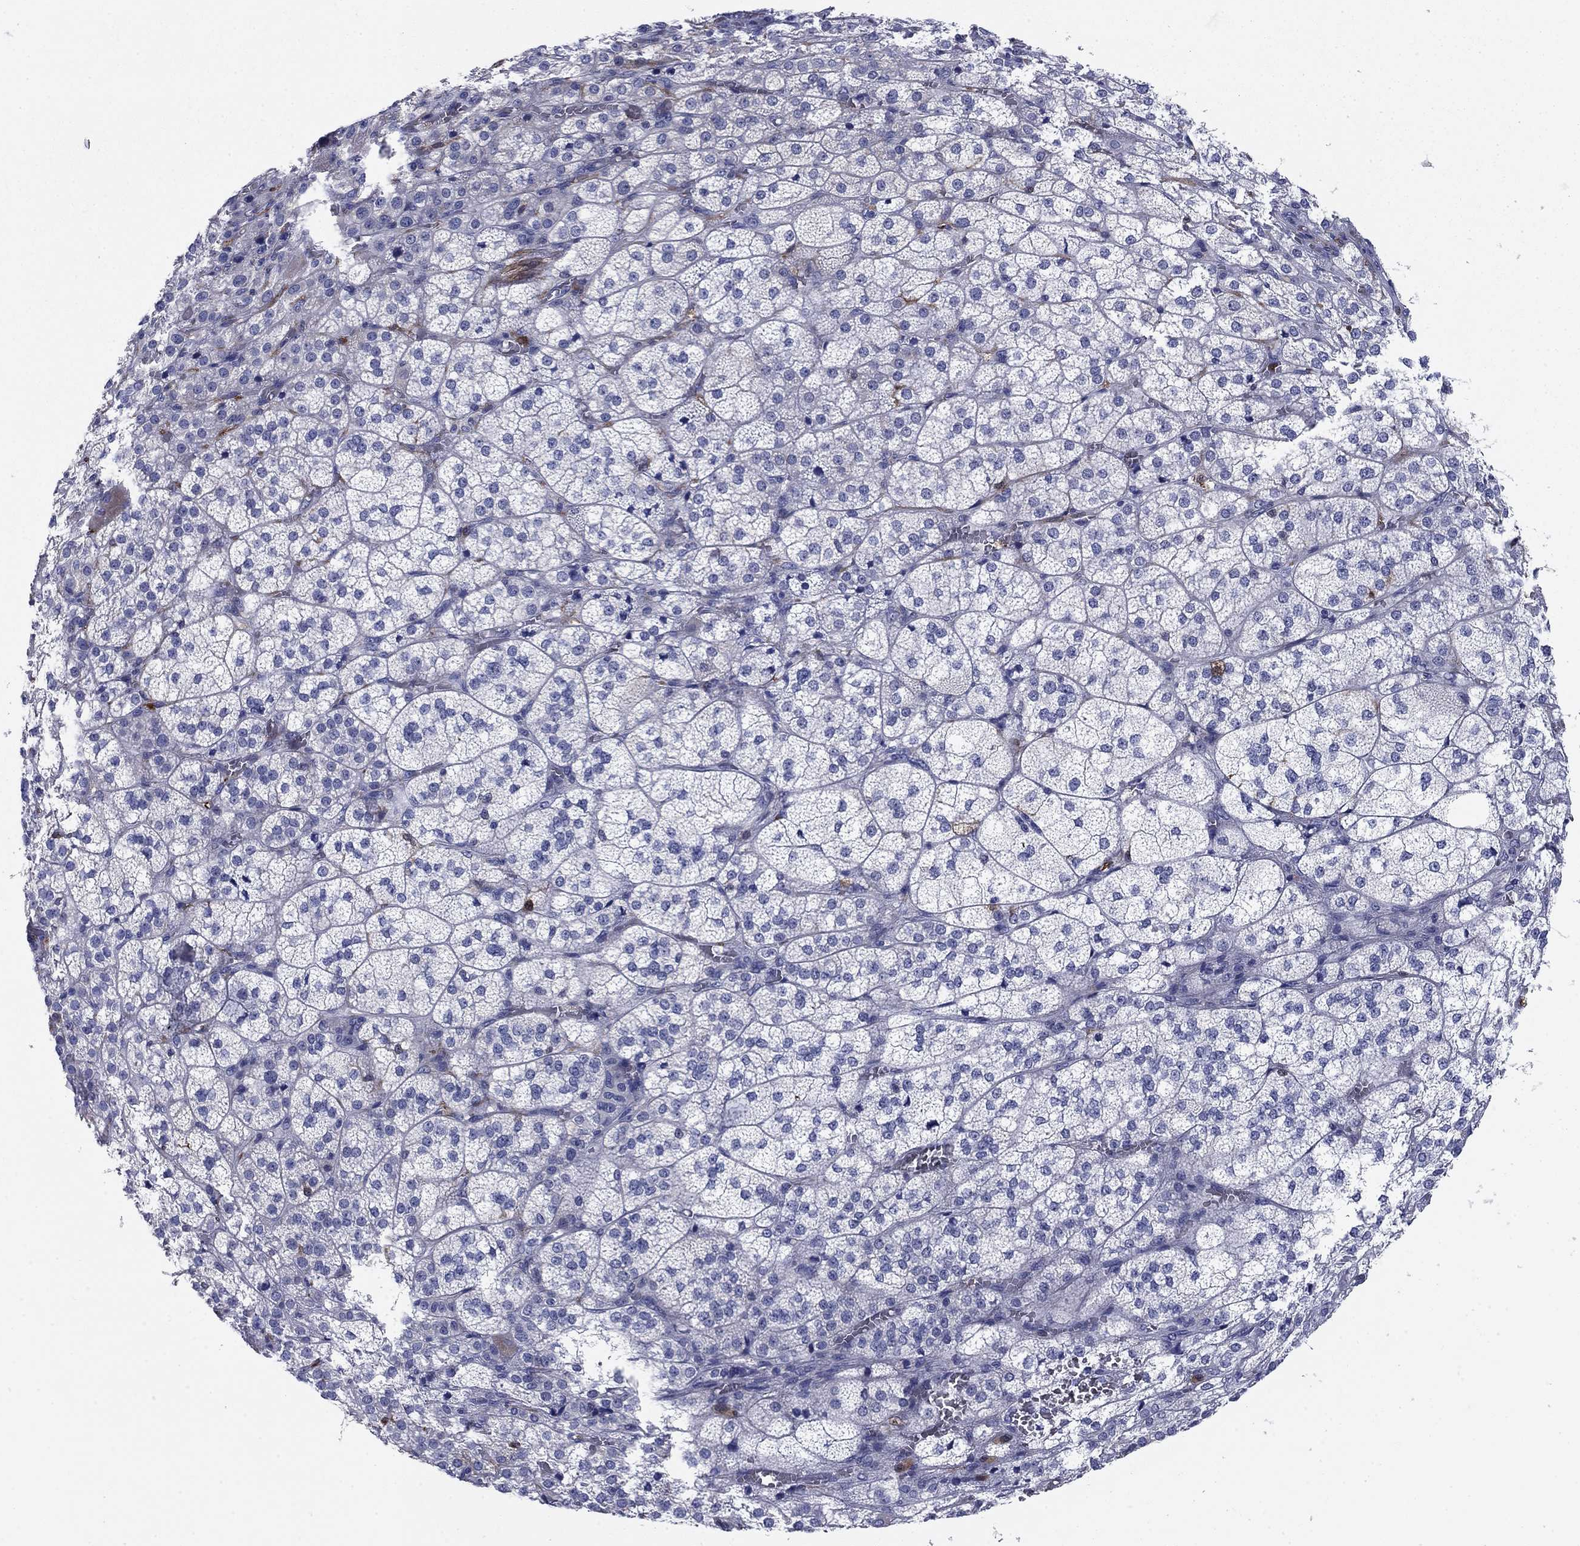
{"staining": {"intensity": "negative", "quantity": "none", "location": "none"}, "tissue": "adrenal gland", "cell_type": "Glandular cells", "image_type": "normal", "snomed": [{"axis": "morphology", "description": "Normal tissue, NOS"}, {"axis": "topography", "description": "Adrenal gland"}], "caption": "A high-resolution micrograph shows immunohistochemistry (IHC) staining of unremarkable adrenal gland, which displays no significant expression in glandular cells.", "gene": "STMN1", "patient": {"sex": "female", "age": 60}}